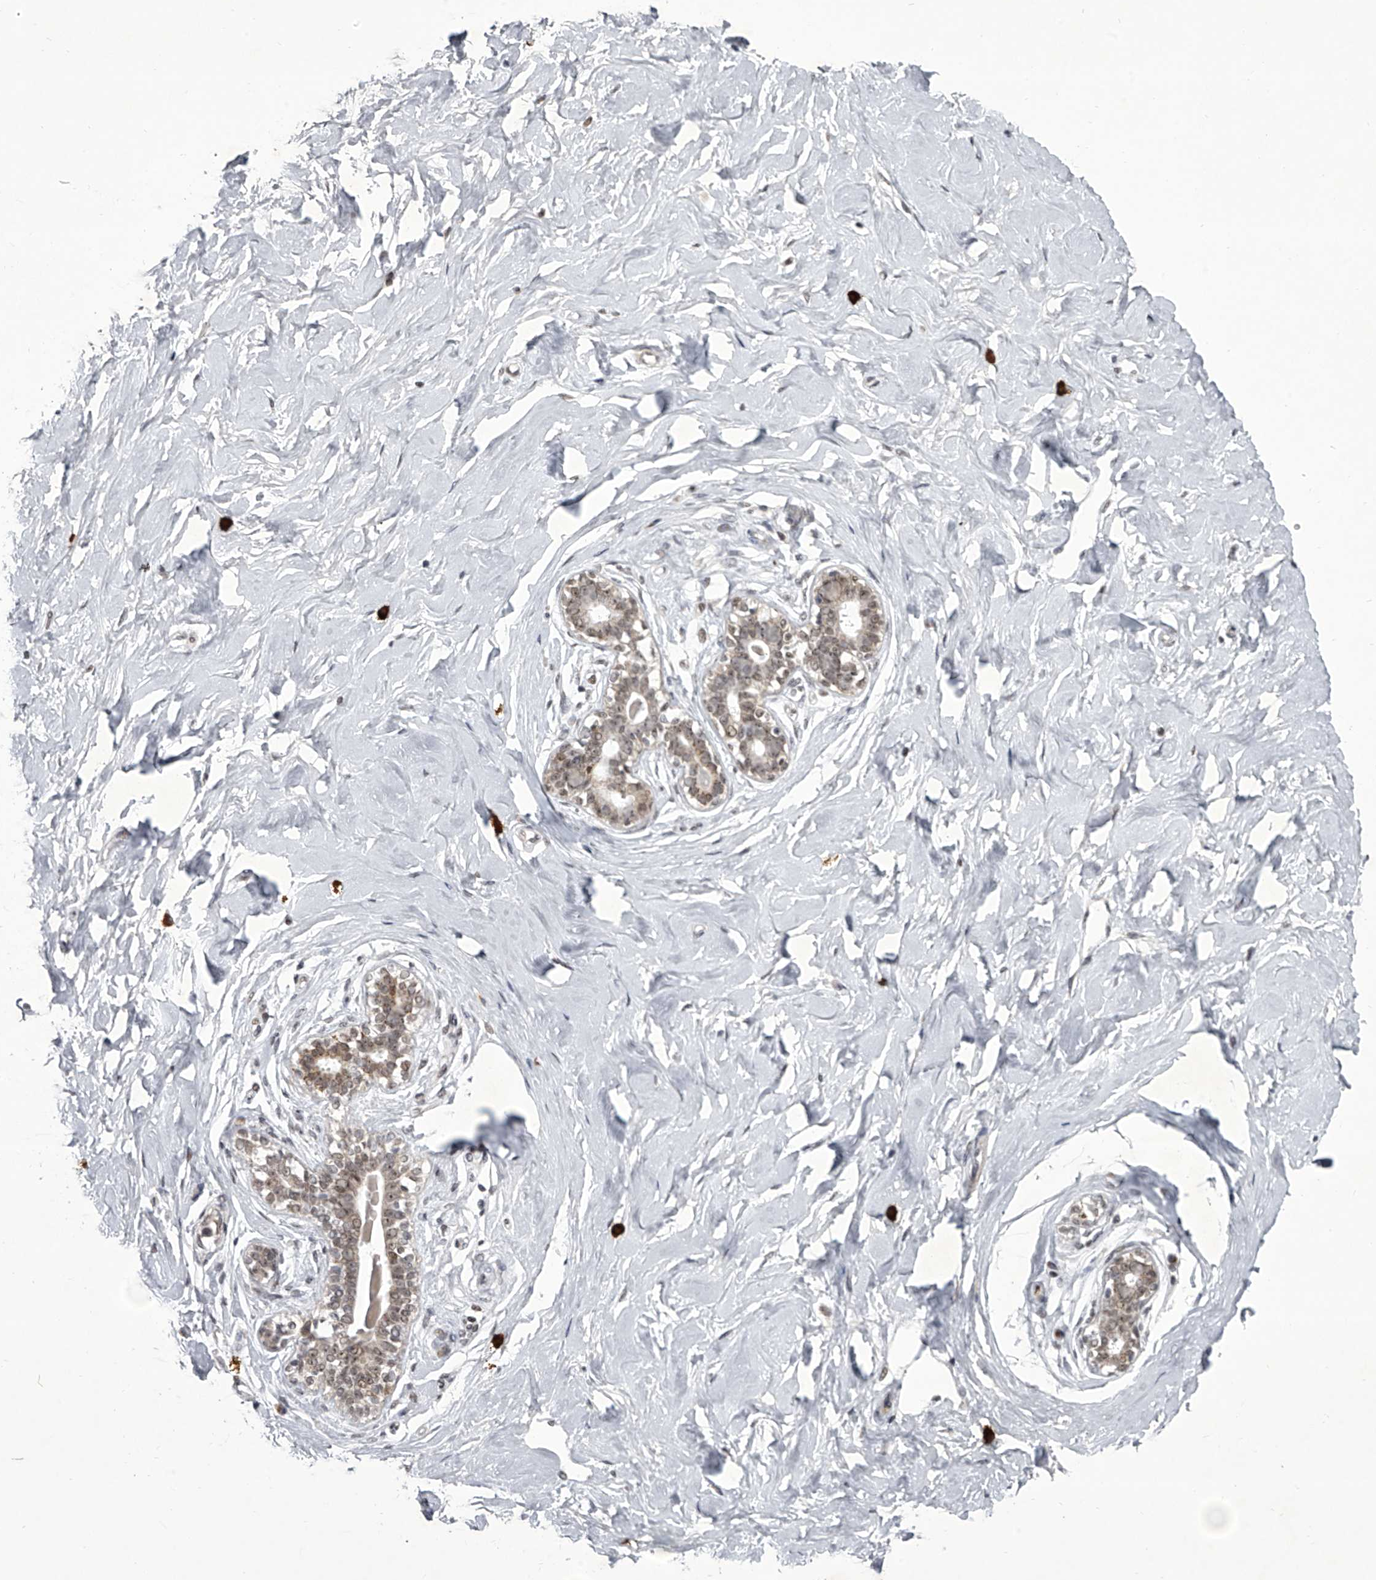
{"staining": {"intensity": "negative", "quantity": "none", "location": "none"}, "tissue": "breast", "cell_type": "Adipocytes", "image_type": "normal", "snomed": [{"axis": "morphology", "description": "Normal tissue, NOS"}, {"axis": "morphology", "description": "Adenoma, NOS"}, {"axis": "topography", "description": "Breast"}], "caption": "High power microscopy histopathology image of an immunohistochemistry (IHC) micrograph of benign breast, revealing no significant expression in adipocytes.", "gene": "MLLT1", "patient": {"sex": "female", "age": 23}}